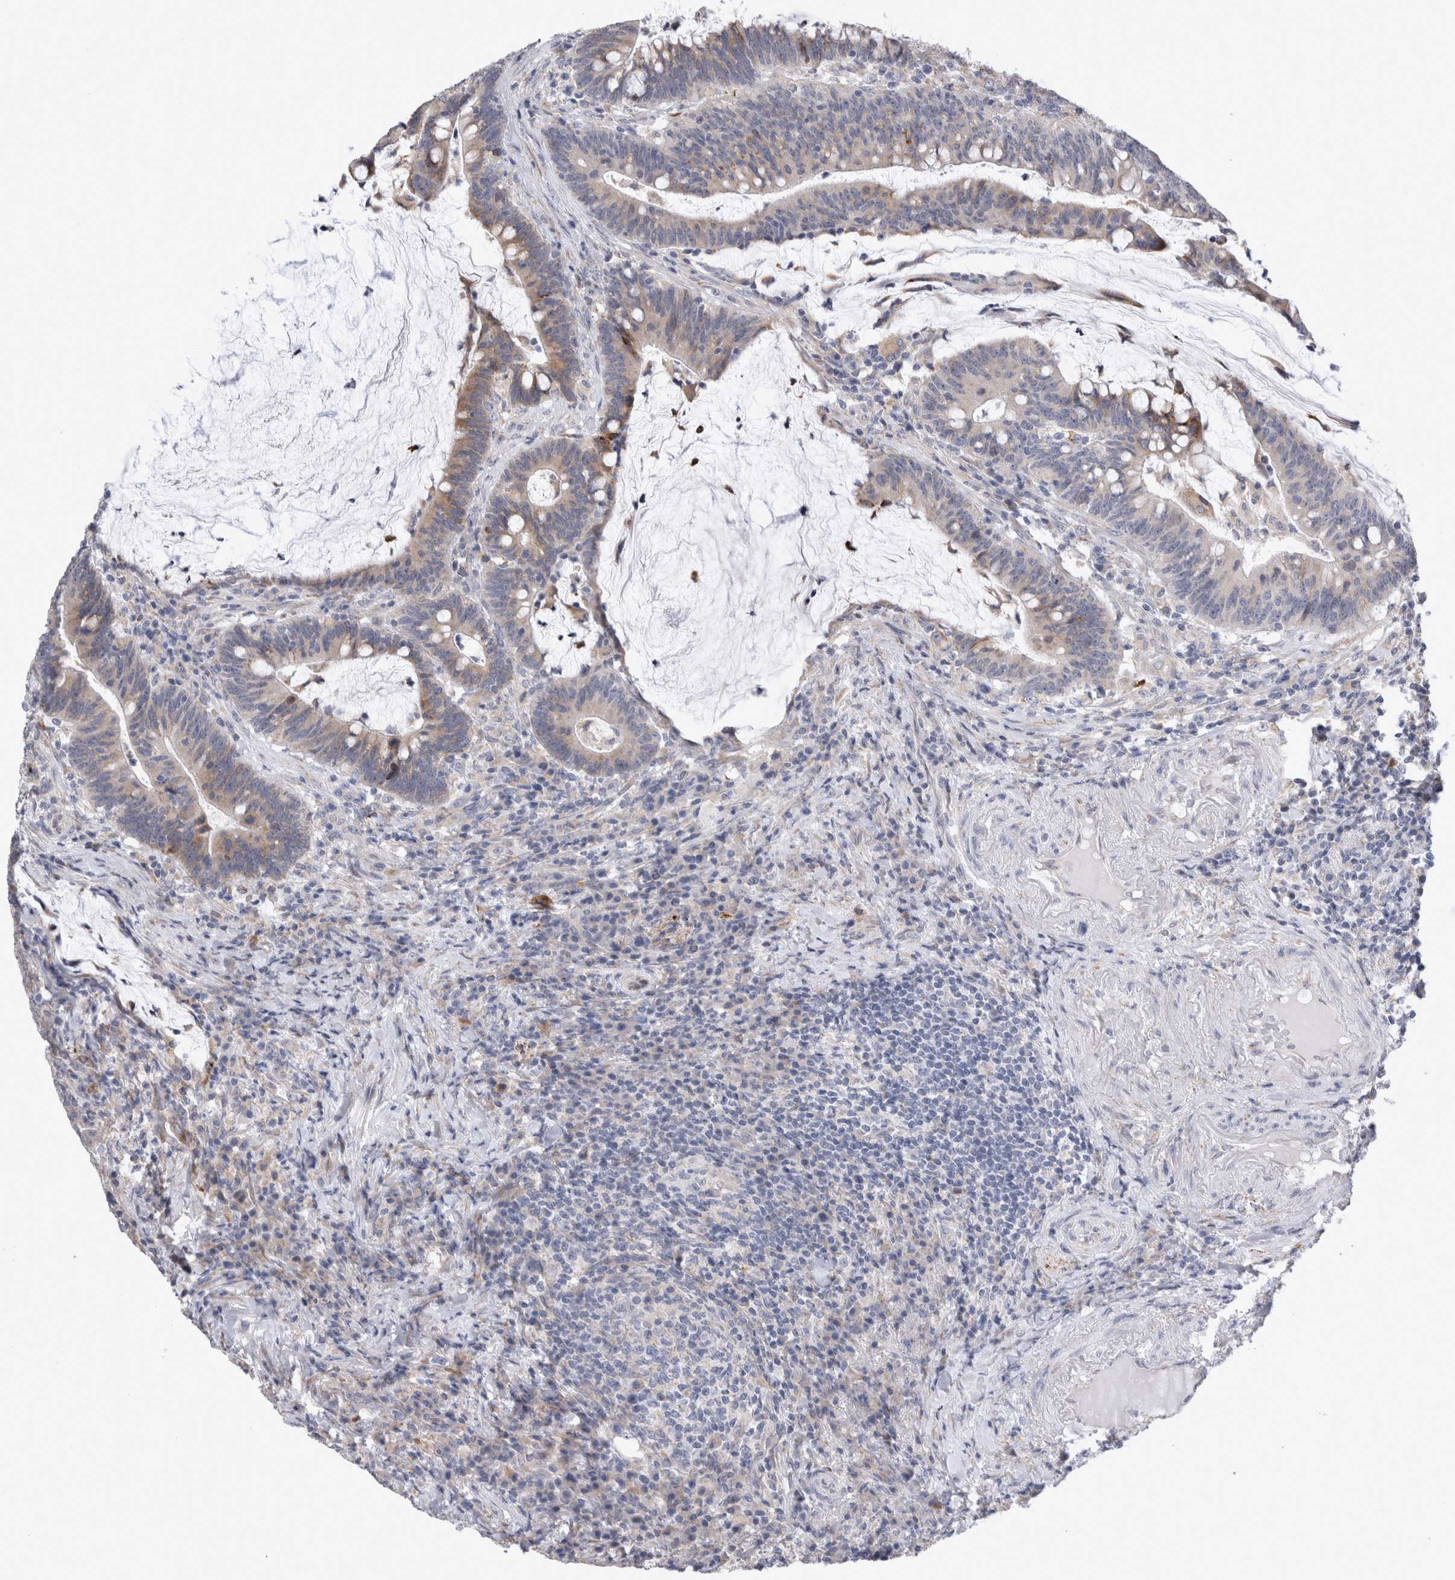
{"staining": {"intensity": "moderate", "quantity": "25%-75%", "location": "cytoplasmic/membranous"}, "tissue": "colorectal cancer", "cell_type": "Tumor cells", "image_type": "cancer", "snomed": [{"axis": "morphology", "description": "Adenocarcinoma, NOS"}, {"axis": "topography", "description": "Colon"}], "caption": "A histopathology image showing moderate cytoplasmic/membranous staining in approximately 25%-75% of tumor cells in colorectal cancer (adenocarcinoma), as visualized by brown immunohistochemical staining.", "gene": "TRMT9B", "patient": {"sex": "female", "age": 66}}